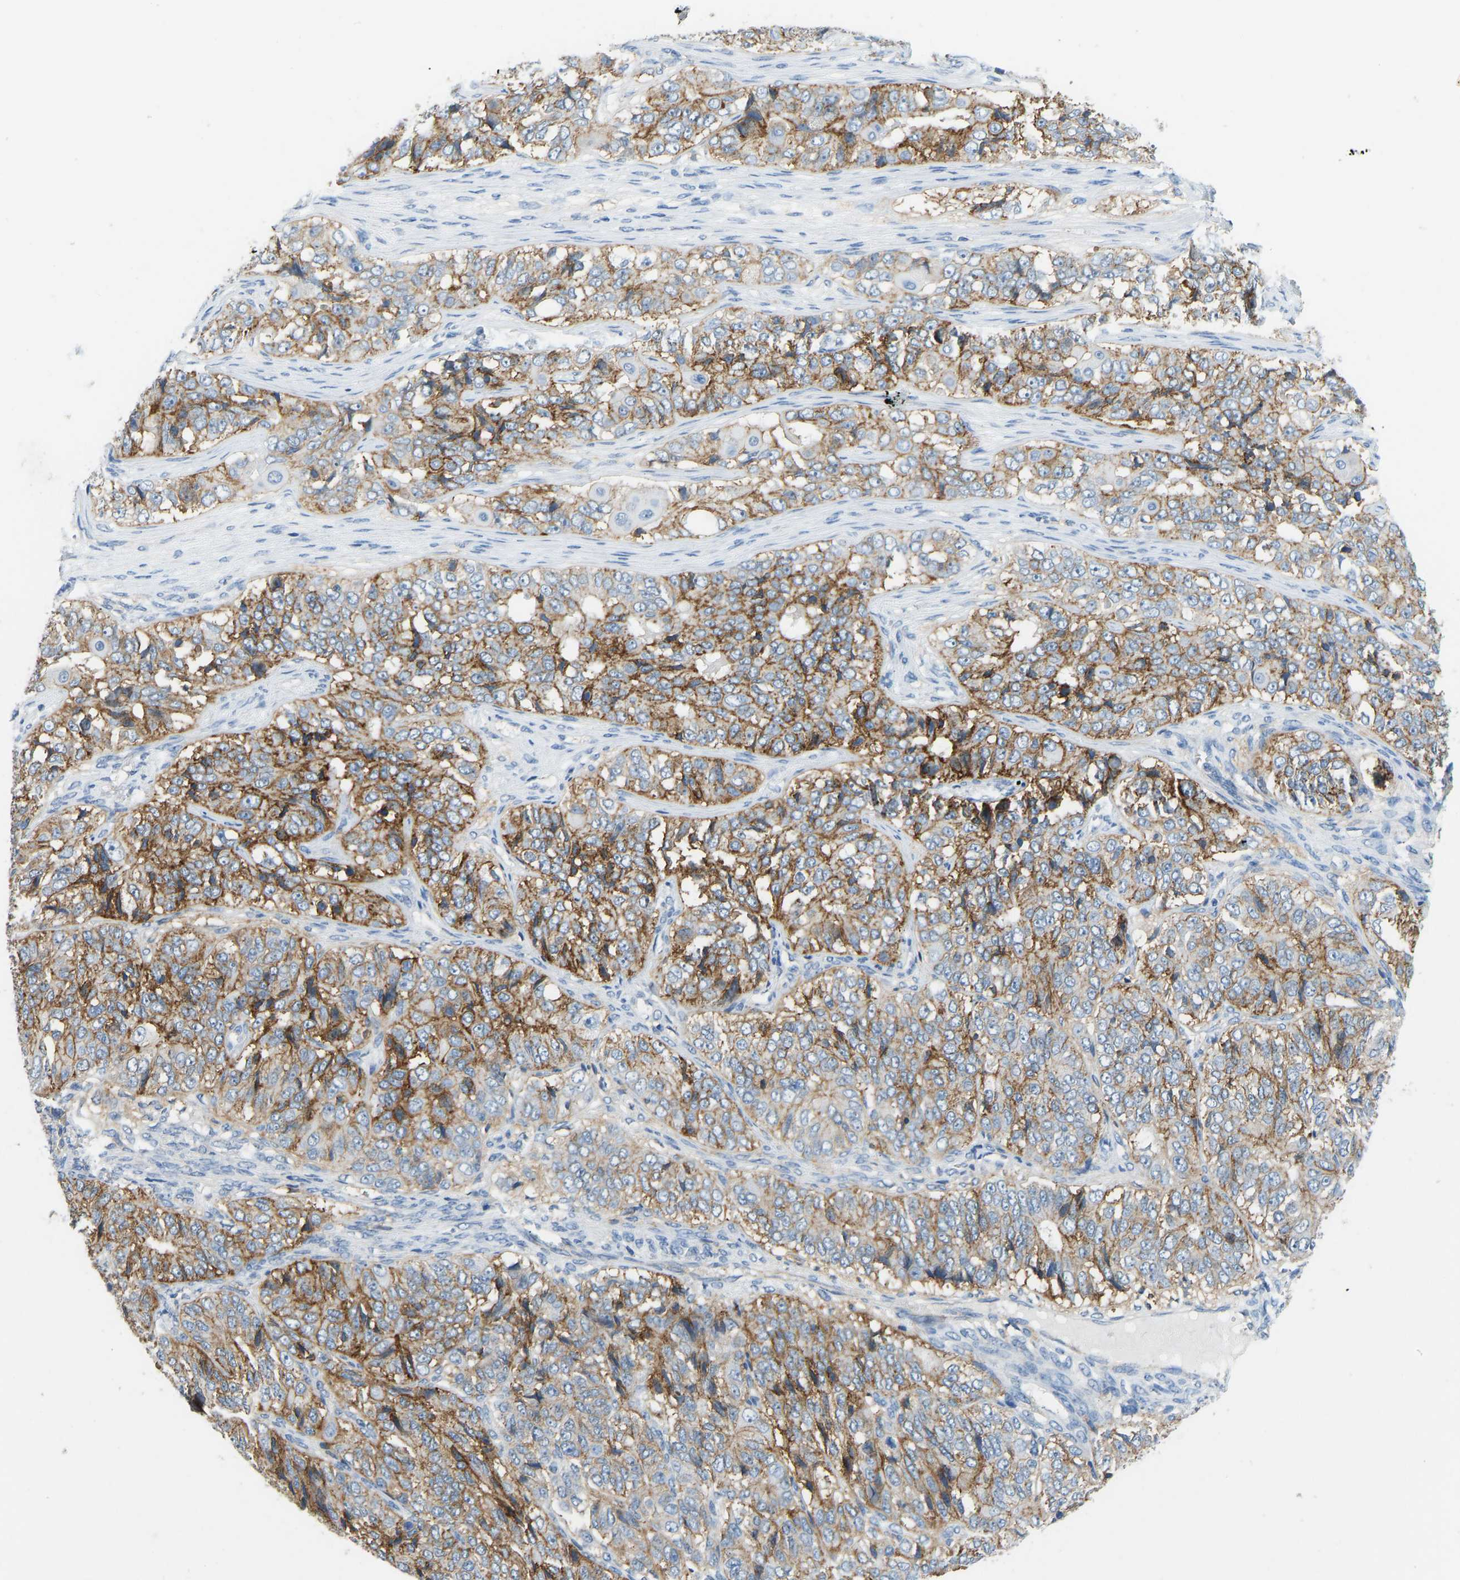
{"staining": {"intensity": "strong", "quantity": ">75%", "location": "cytoplasmic/membranous"}, "tissue": "ovarian cancer", "cell_type": "Tumor cells", "image_type": "cancer", "snomed": [{"axis": "morphology", "description": "Carcinoma, endometroid"}, {"axis": "topography", "description": "Ovary"}], "caption": "A high-resolution histopathology image shows immunohistochemistry (IHC) staining of ovarian endometroid carcinoma, which exhibits strong cytoplasmic/membranous expression in approximately >75% of tumor cells.", "gene": "ATP1A1", "patient": {"sex": "female", "age": 51}}